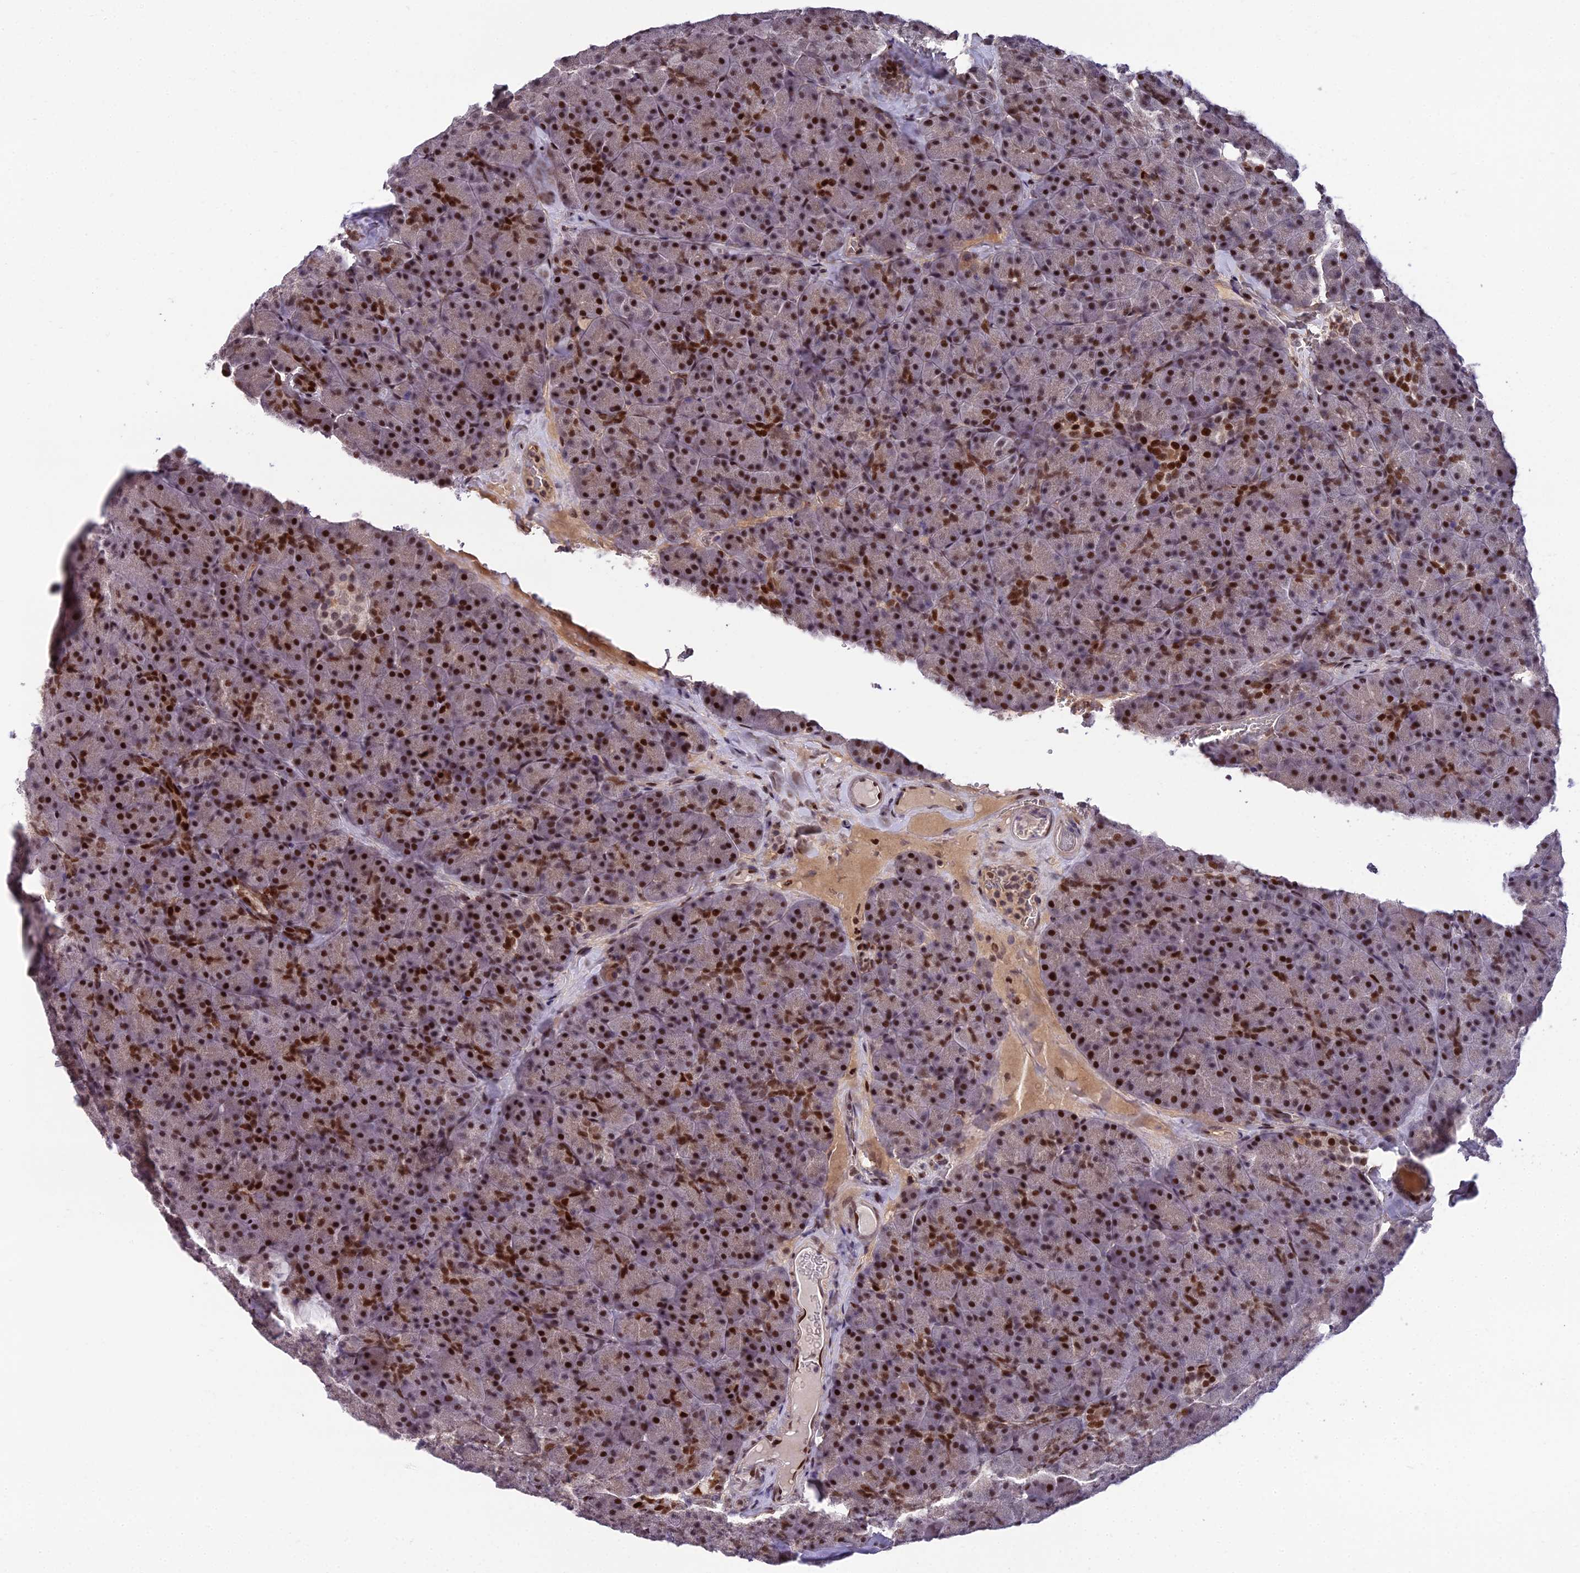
{"staining": {"intensity": "strong", "quantity": "25%-75%", "location": "nuclear"}, "tissue": "pancreas", "cell_type": "Exocrine glandular cells", "image_type": "normal", "snomed": [{"axis": "morphology", "description": "Normal tissue, NOS"}, {"axis": "topography", "description": "Pancreas"}], "caption": "Immunohistochemical staining of unremarkable human pancreas exhibits 25%-75% levels of strong nuclear protein expression in approximately 25%-75% of exocrine glandular cells. Immunohistochemistry (ihc) stains the protein of interest in brown and the nuclei are stained blue.", "gene": "ZNF707", "patient": {"sex": "male", "age": 36}}